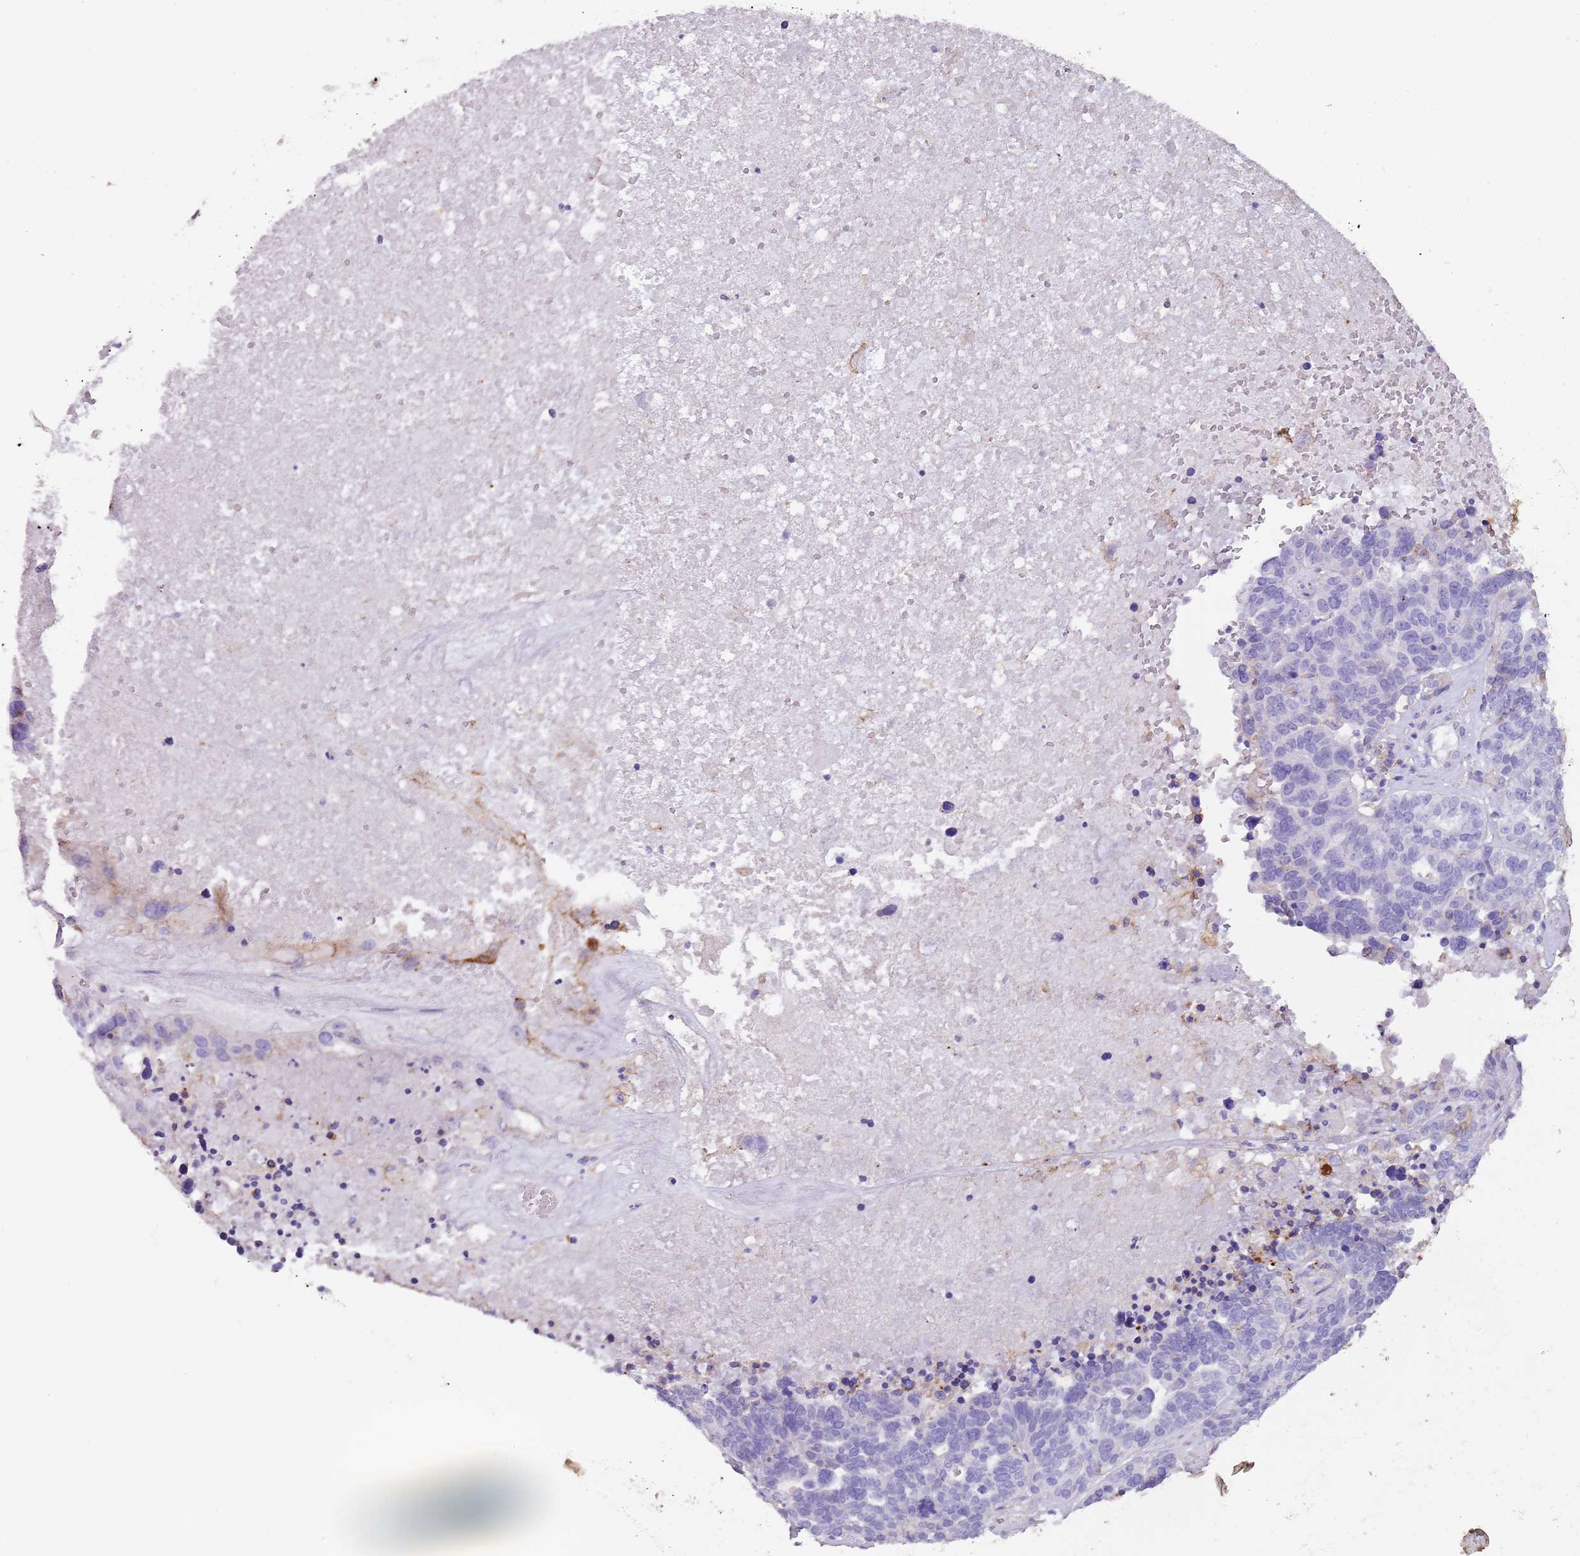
{"staining": {"intensity": "negative", "quantity": "none", "location": "none"}, "tissue": "ovarian cancer", "cell_type": "Tumor cells", "image_type": "cancer", "snomed": [{"axis": "morphology", "description": "Cystadenocarcinoma, serous, NOS"}, {"axis": "topography", "description": "Ovary"}], "caption": "The micrograph demonstrates no significant staining in tumor cells of ovarian serous cystadenocarcinoma. Nuclei are stained in blue.", "gene": "NBPF3", "patient": {"sex": "female", "age": 59}}